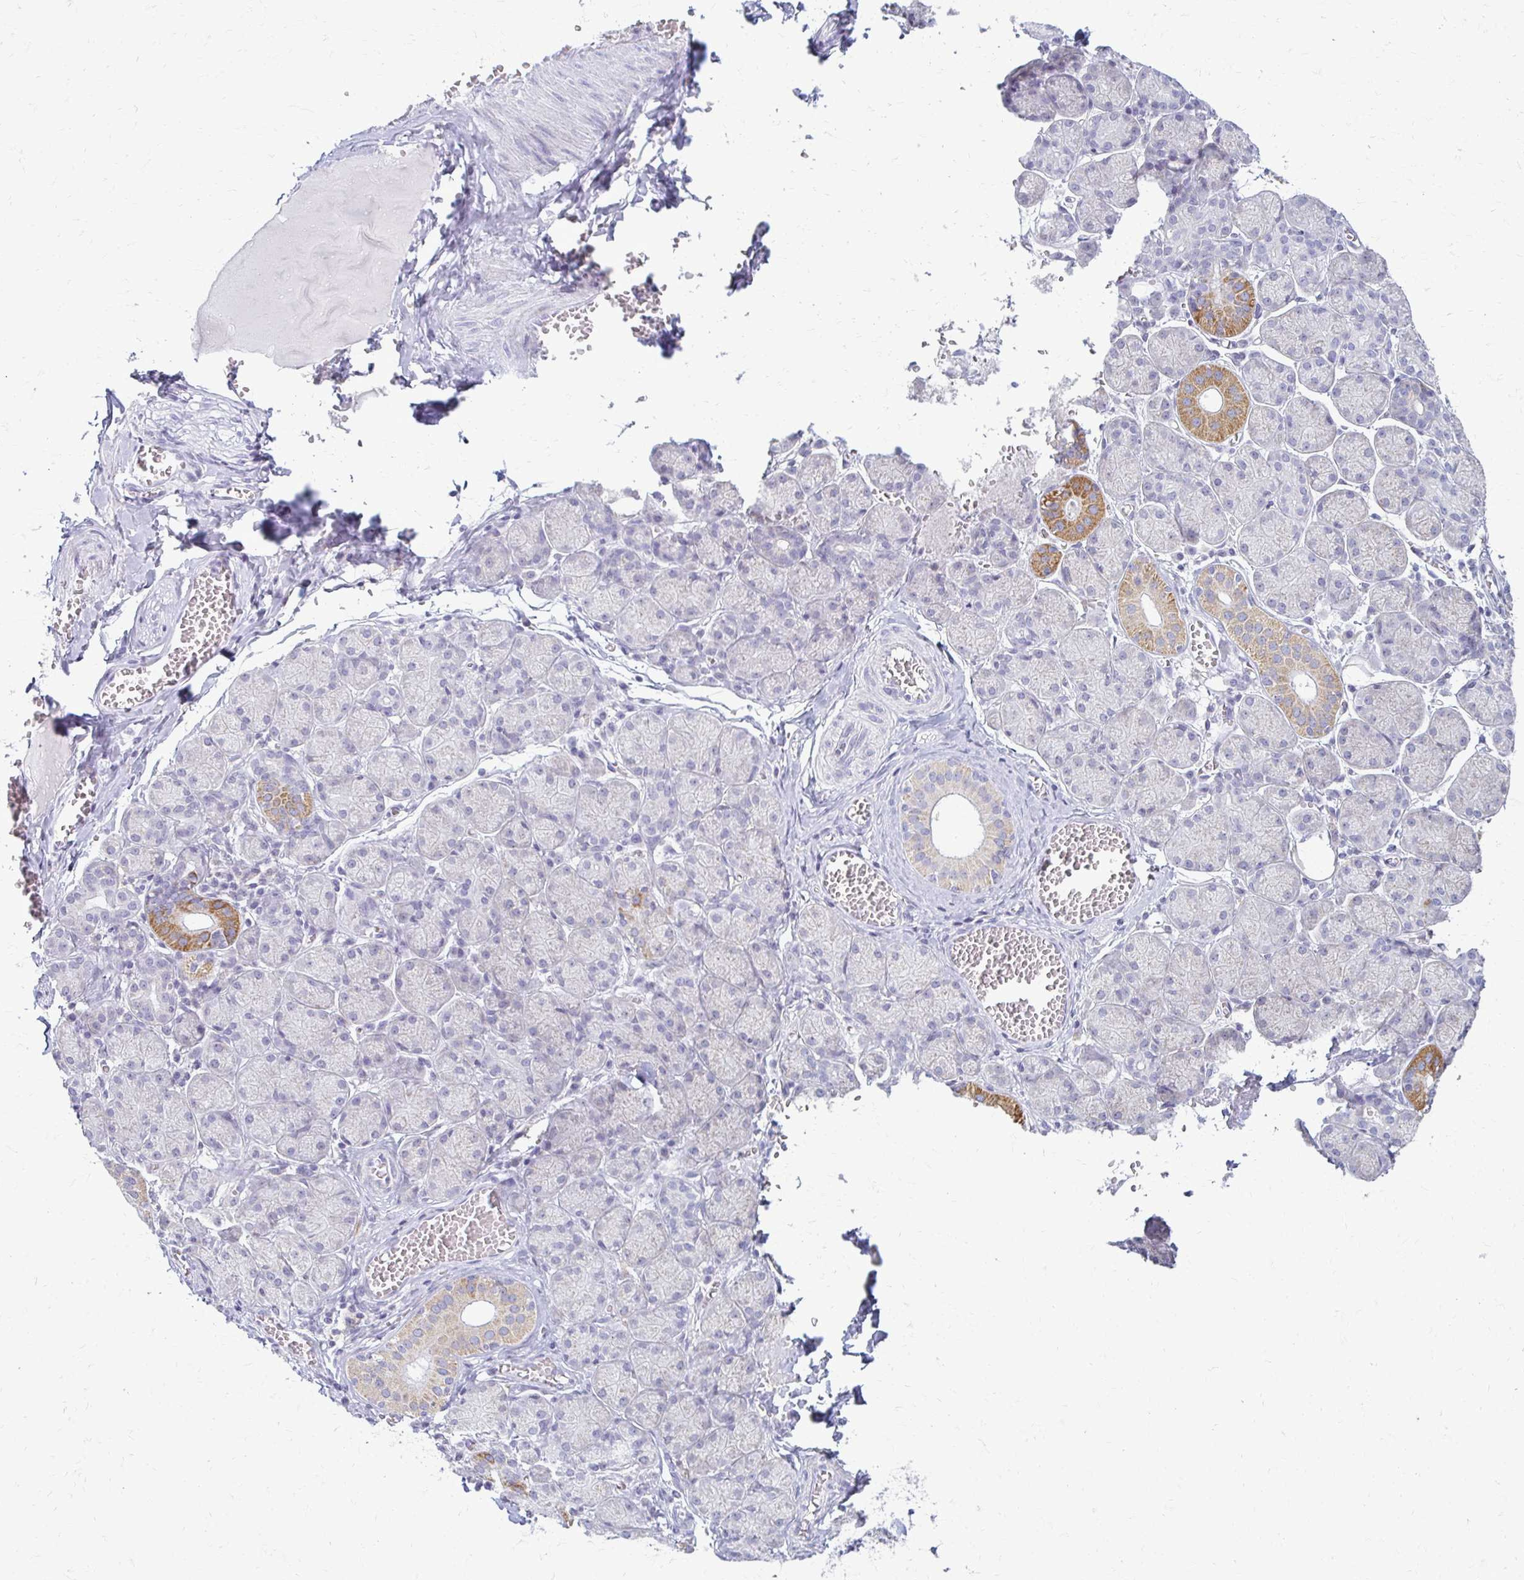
{"staining": {"intensity": "moderate", "quantity": "<25%", "location": "cytoplasmic/membranous"}, "tissue": "salivary gland", "cell_type": "Glandular cells", "image_type": "normal", "snomed": [{"axis": "morphology", "description": "Normal tissue, NOS"}, {"axis": "topography", "description": "Salivary gland"}], "caption": "Human salivary gland stained with a brown dye demonstrates moderate cytoplasmic/membranous positive staining in about <25% of glandular cells.", "gene": "FCGR2A", "patient": {"sex": "female", "age": 24}}